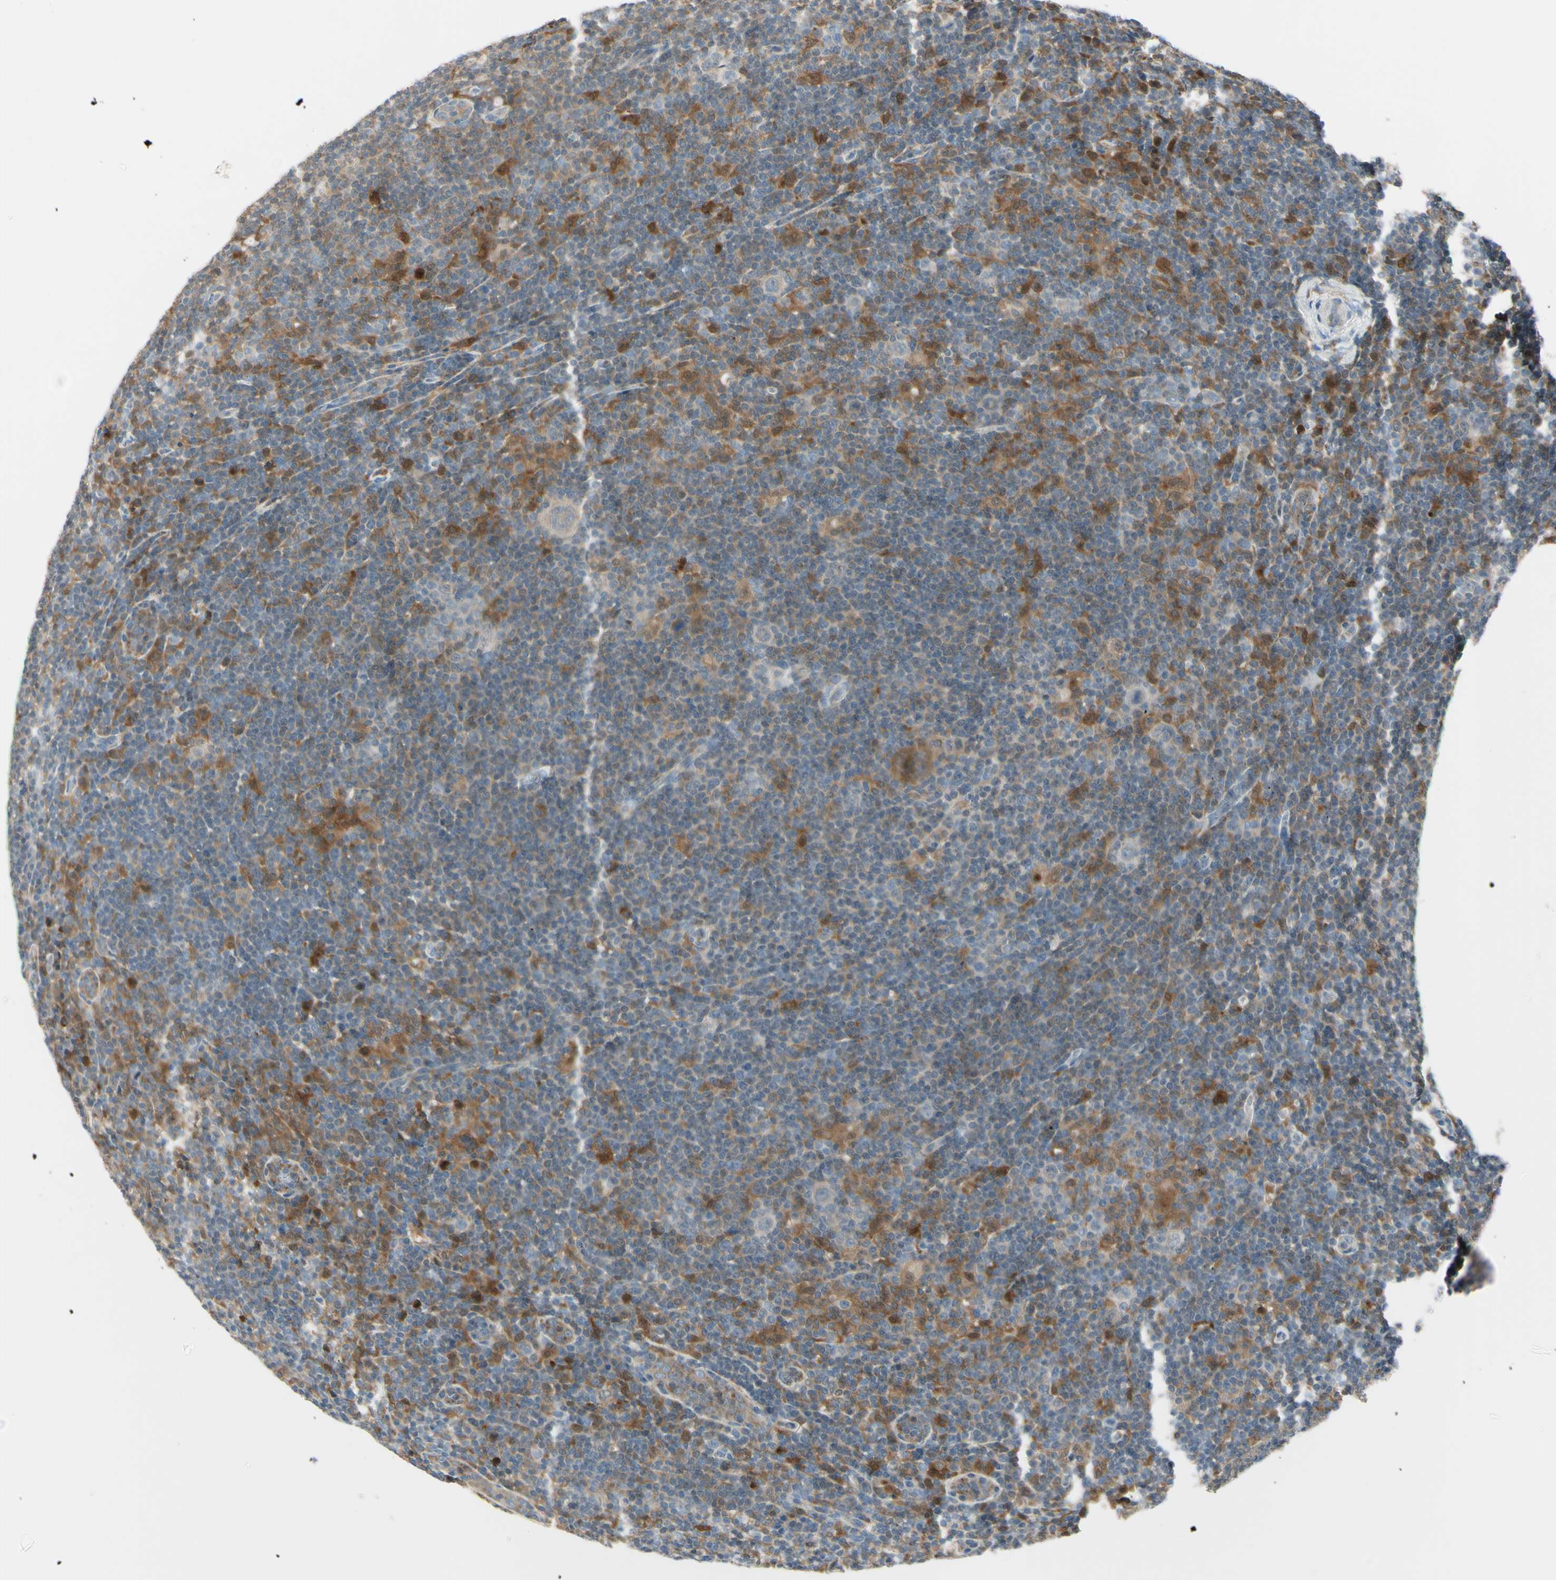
{"staining": {"intensity": "weak", "quantity": "25%-75%", "location": "cytoplasmic/membranous"}, "tissue": "lymphoma", "cell_type": "Tumor cells", "image_type": "cancer", "snomed": [{"axis": "morphology", "description": "Hodgkin's disease, NOS"}, {"axis": "topography", "description": "Lymph node"}], "caption": "A brown stain labels weak cytoplasmic/membranous expression of a protein in human lymphoma tumor cells.", "gene": "CYRIB", "patient": {"sex": "female", "age": 57}}